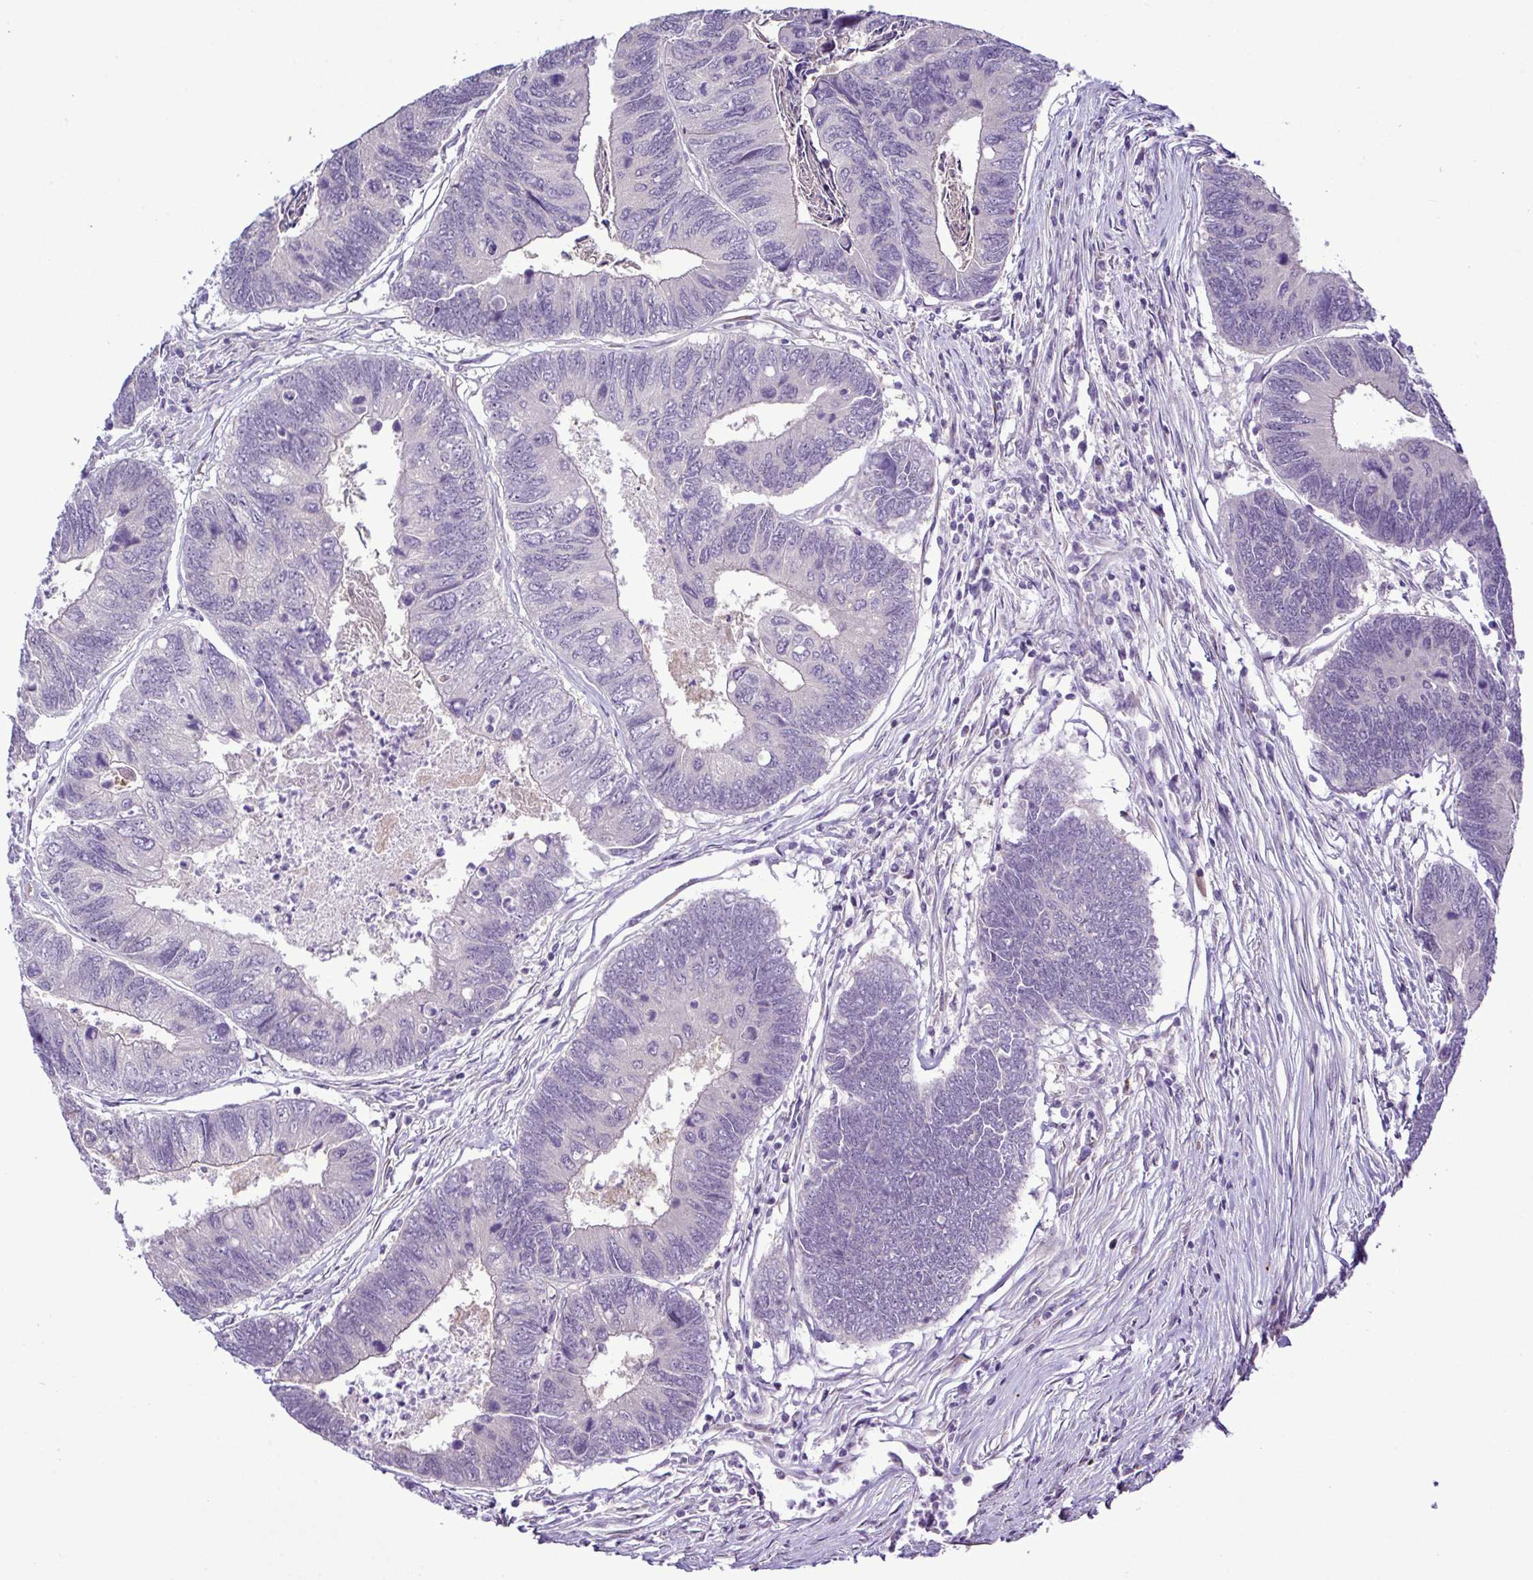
{"staining": {"intensity": "negative", "quantity": "none", "location": "none"}, "tissue": "colorectal cancer", "cell_type": "Tumor cells", "image_type": "cancer", "snomed": [{"axis": "morphology", "description": "Adenocarcinoma, NOS"}, {"axis": "topography", "description": "Colon"}], "caption": "Immunohistochemical staining of colorectal cancer displays no significant expression in tumor cells. The staining is performed using DAB (3,3'-diaminobenzidine) brown chromogen with nuclei counter-stained in using hematoxylin.", "gene": "SYNPO2L", "patient": {"sex": "female", "age": 67}}